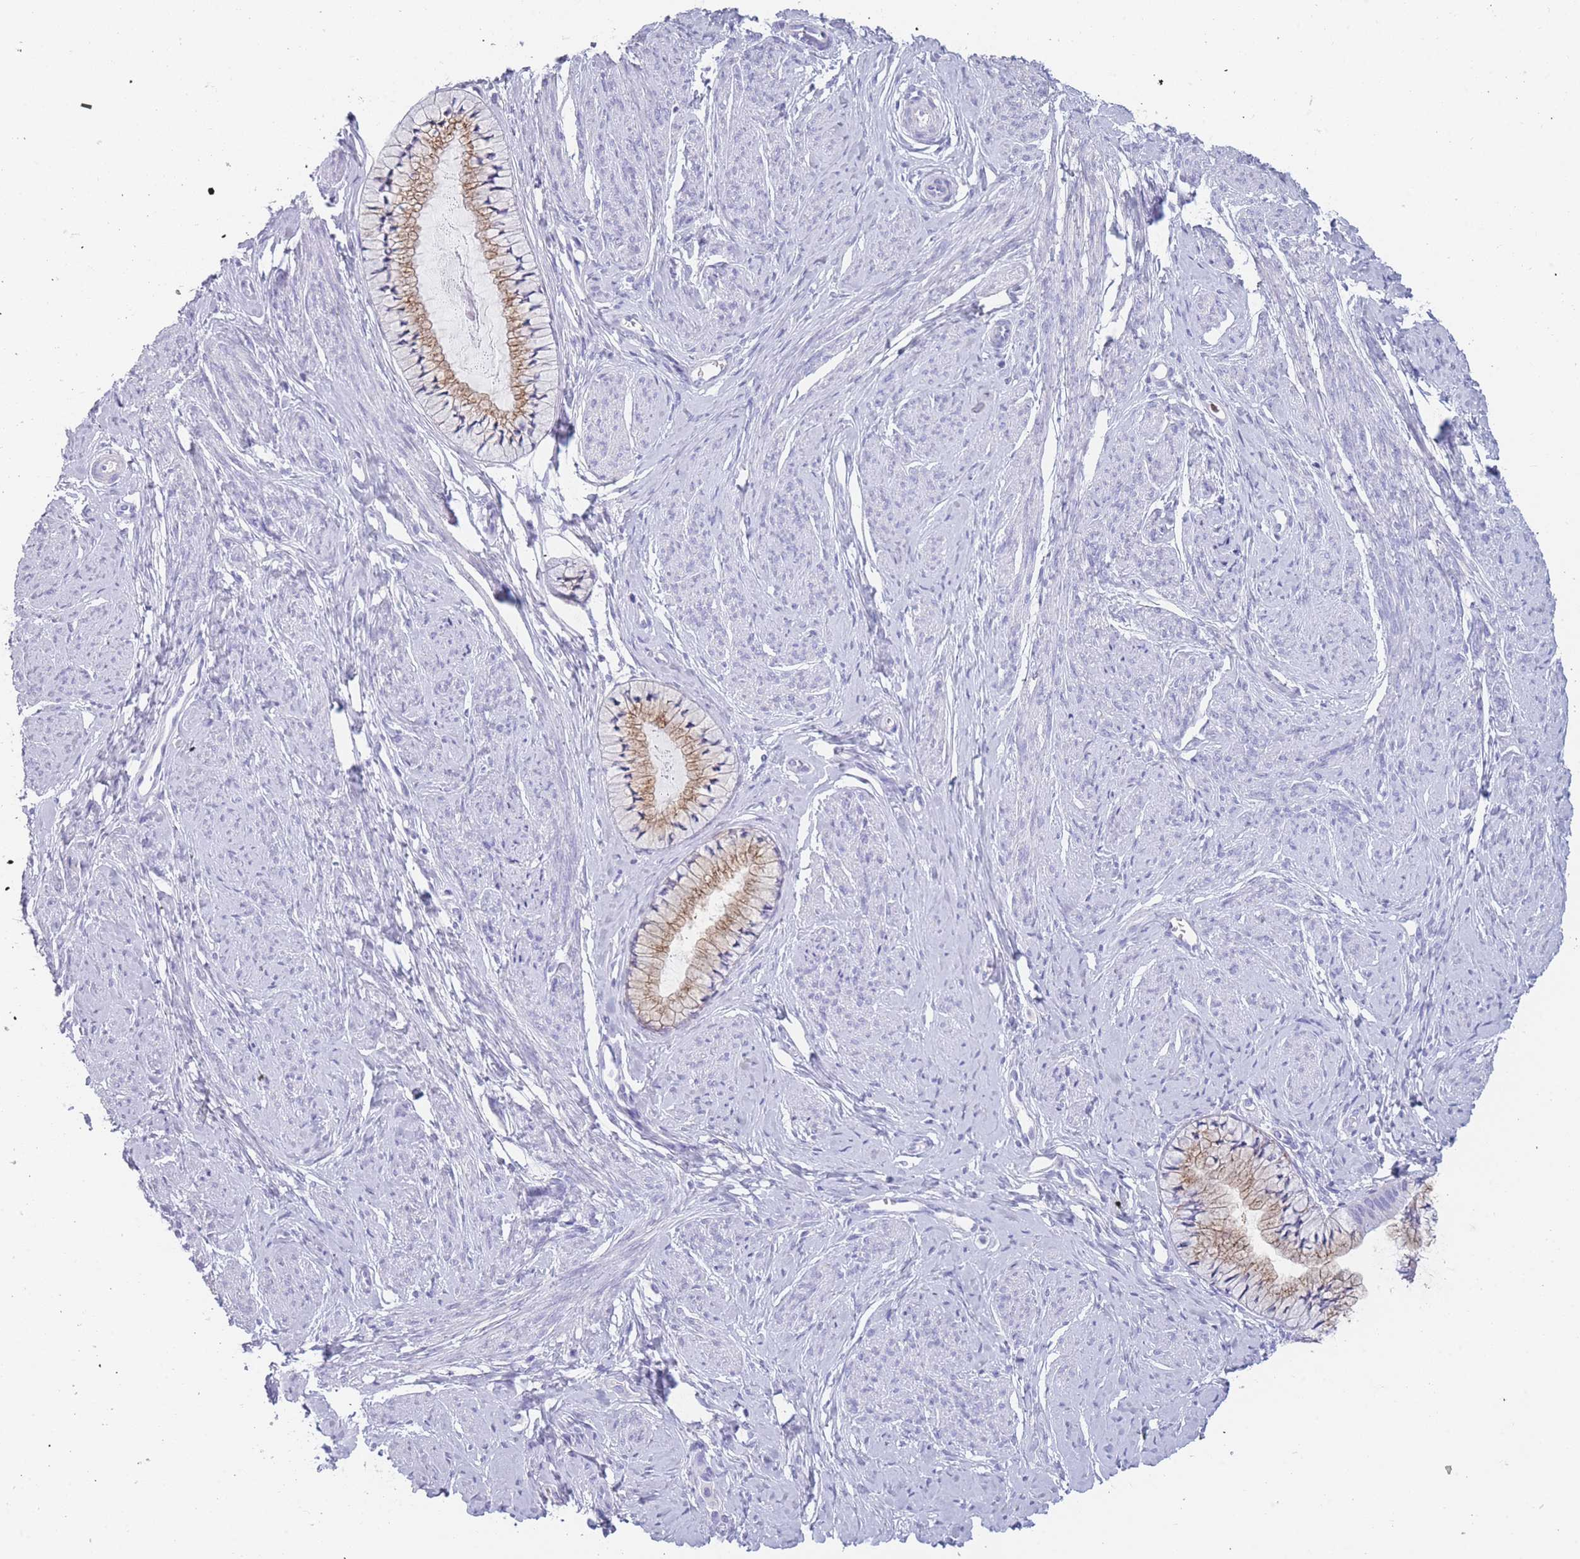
{"staining": {"intensity": "moderate", "quantity": ">75%", "location": "cytoplasmic/membranous"}, "tissue": "cervix", "cell_type": "Glandular cells", "image_type": "normal", "snomed": [{"axis": "morphology", "description": "Normal tissue, NOS"}, {"axis": "topography", "description": "Cervix"}], "caption": "Protein staining of normal cervix displays moderate cytoplasmic/membranous staining in about >75% of glandular cells.", "gene": "ZNF627", "patient": {"sex": "female", "age": 42}}